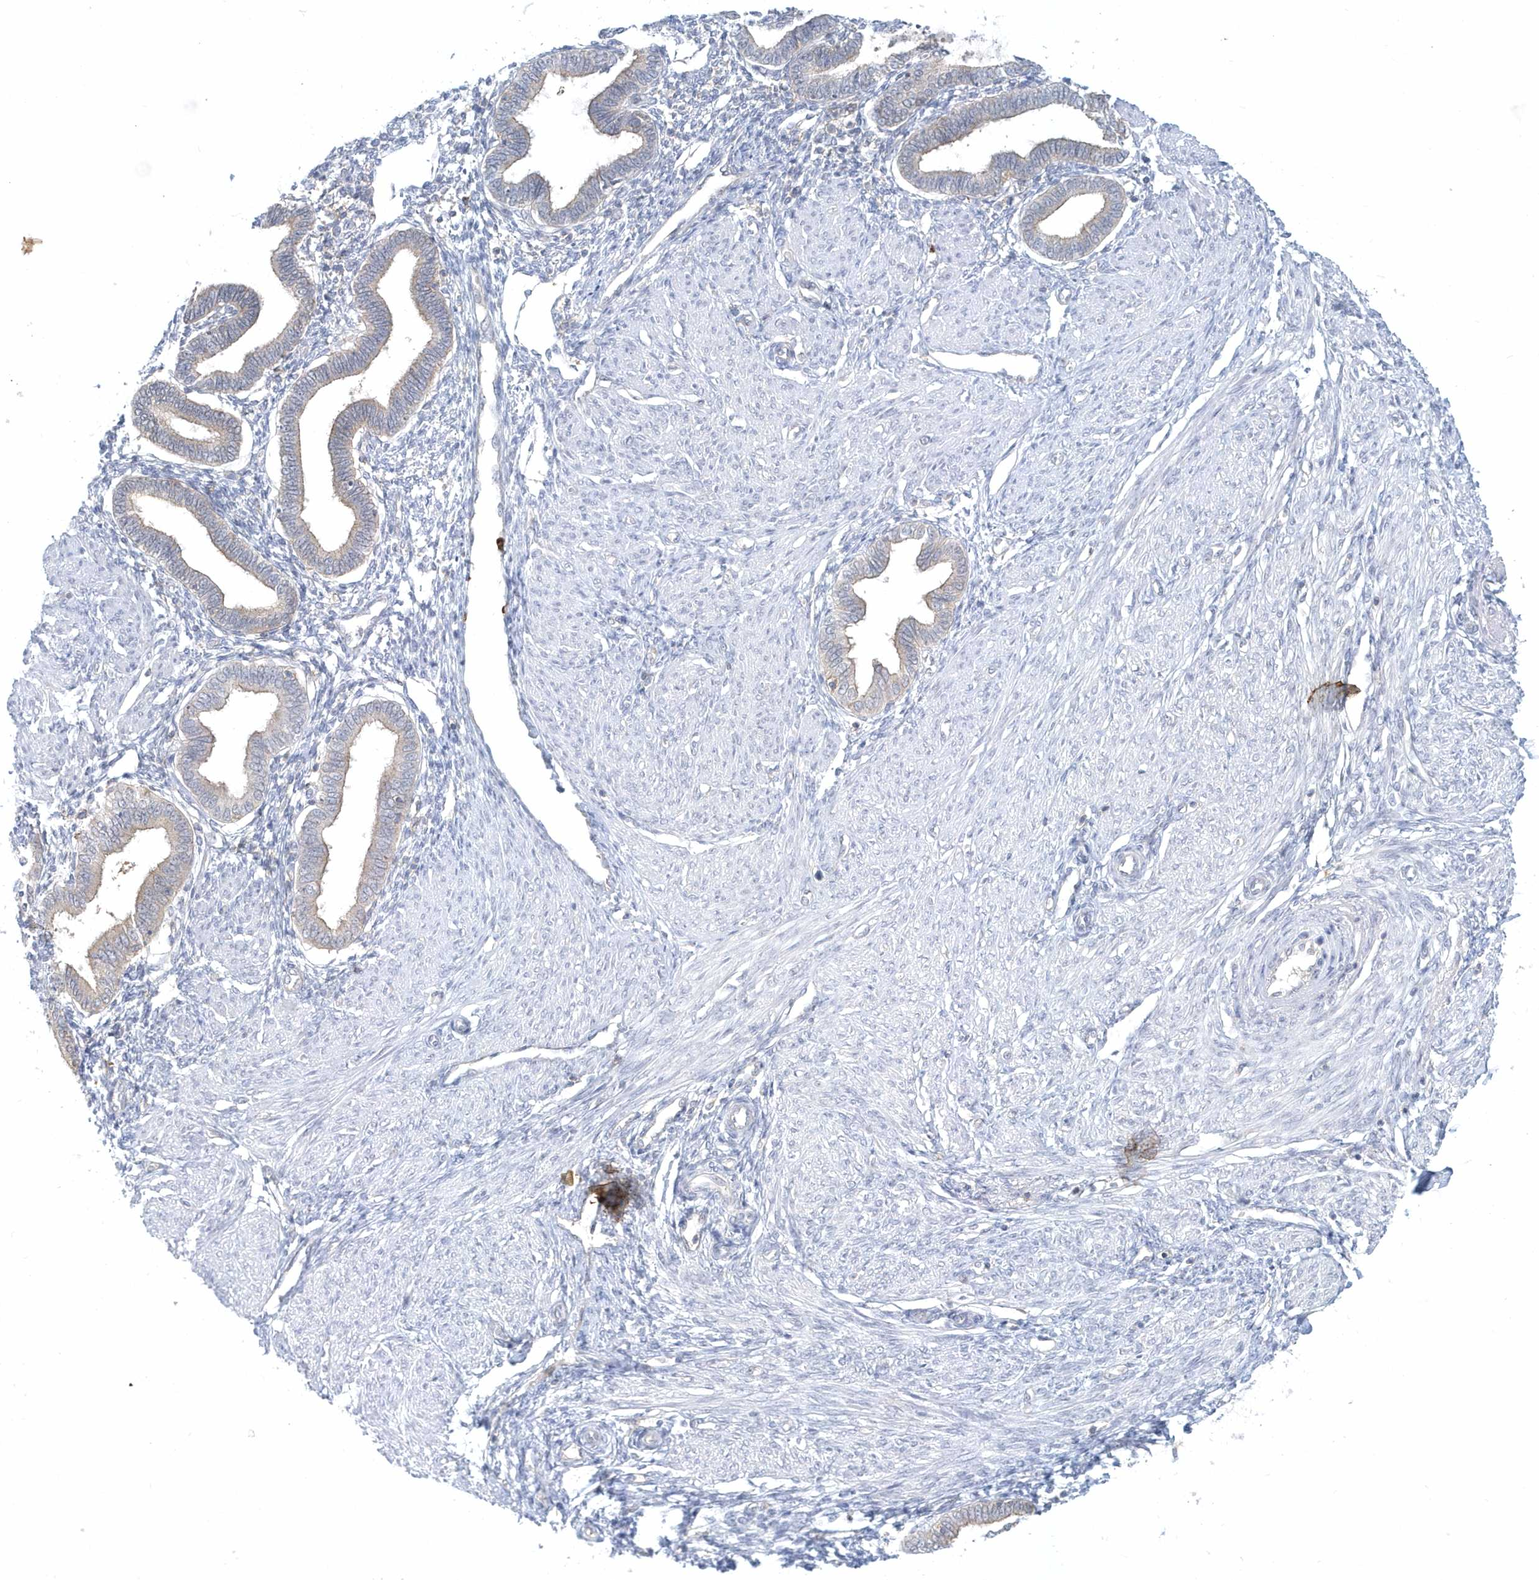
{"staining": {"intensity": "negative", "quantity": "none", "location": "none"}, "tissue": "endometrium", "cell_type": "Cells in endometrial stroma", "image_type": "normal", "snomed": [{"axis": "morphology", "description": "Normal tissue, NOS"}, {"axis": "topography", "description": "Endometrium"}], "caption": "Endometrium stained for a protein using immunohistochemistry (IHC) exhibits no staining cells in endometrial stroma.", "gene": "RNF7", "patient": {"sex": "female", "age": 53}}